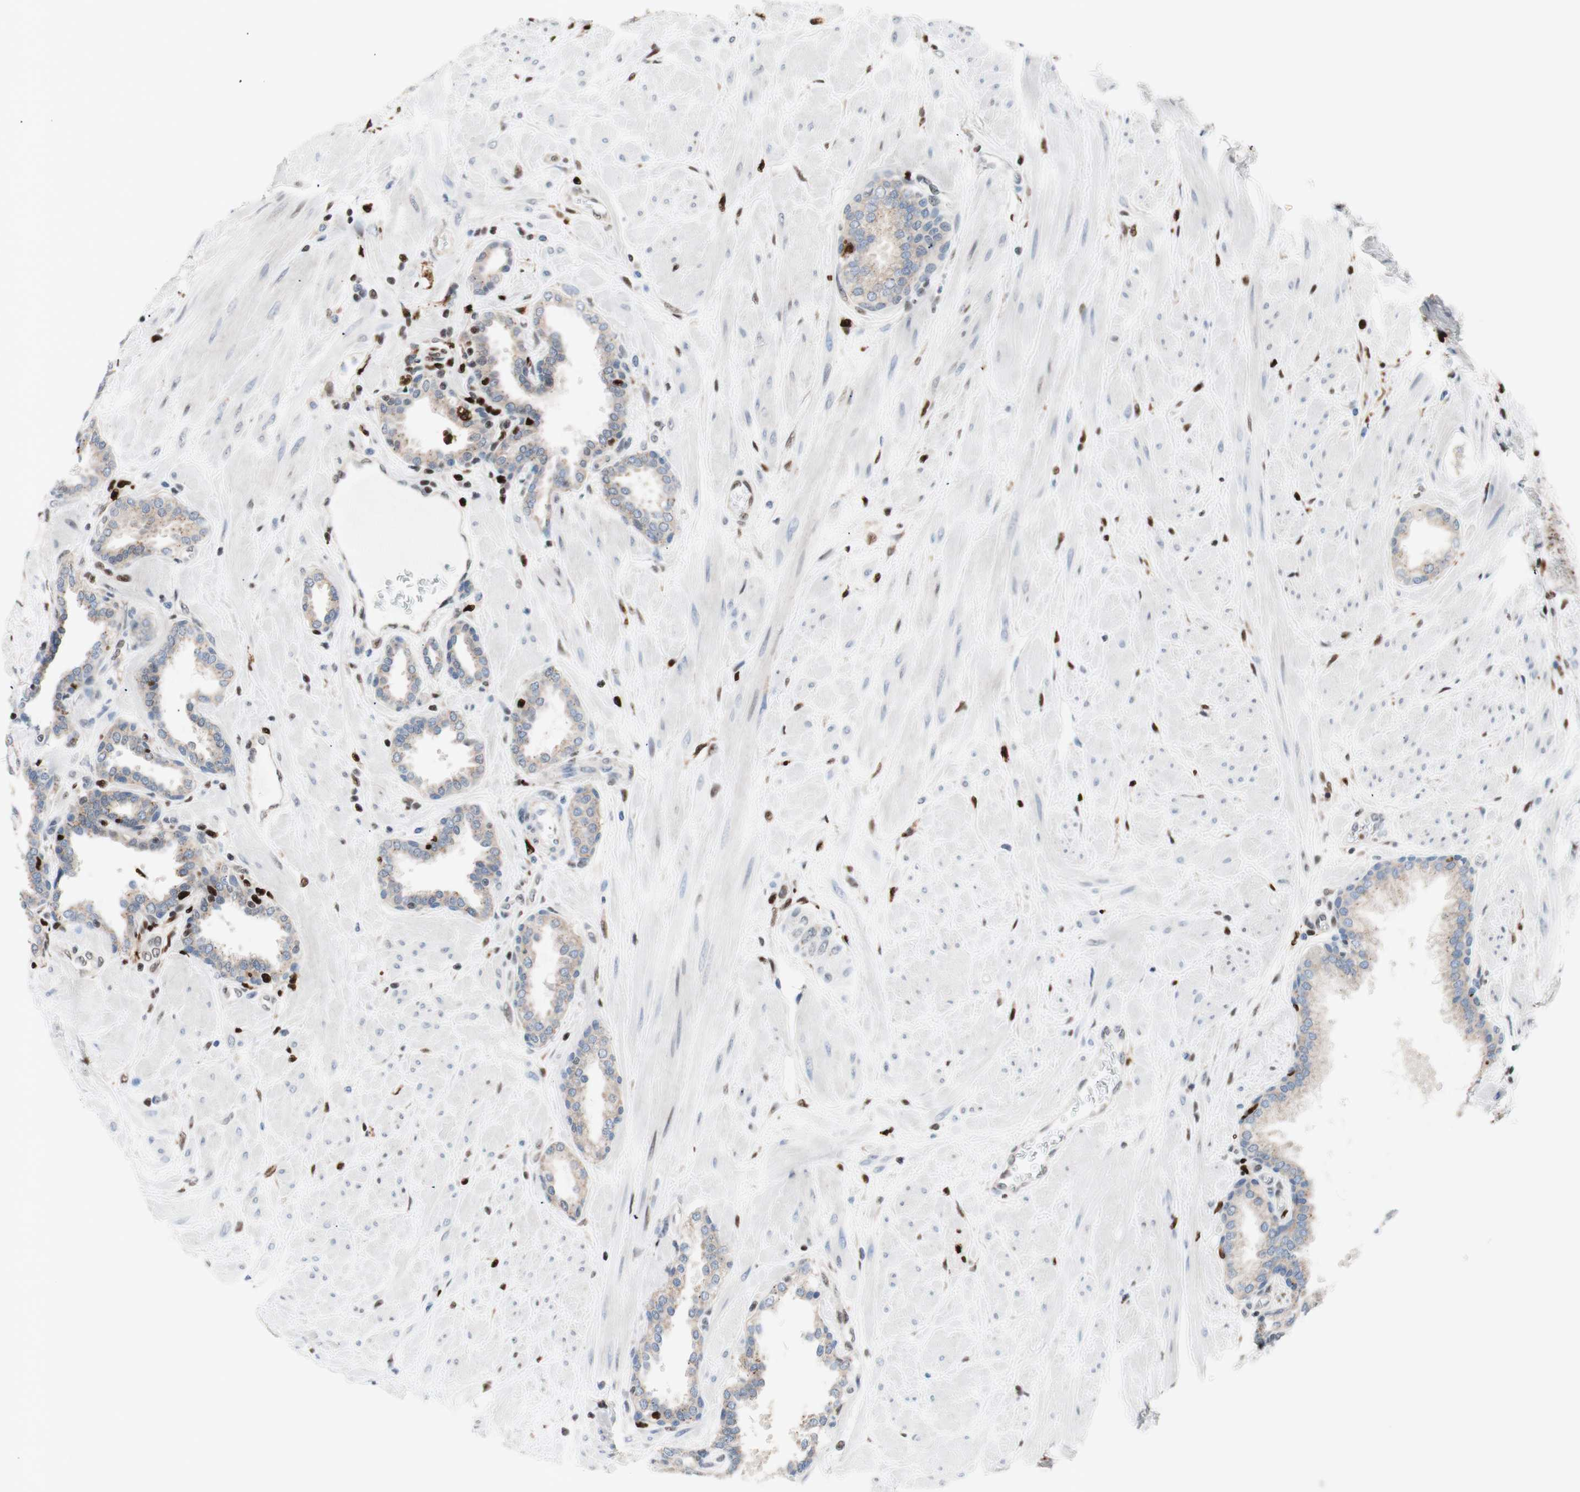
{"staining": {"intensity": "weak", "quantity": "25%-75%", "location": "cytoplasmic/membranous"}, "tissue": "prostate", "cell_type": "Glandular cells", "image_type": "normal", "snomed": [{"axis": "morphology", "description": "Normal tissue, NOS"}, {"axis": "topography", "description": "Prostate"}], "caption": "This is a photomicrograph of immunohistochemistry staining of unremarkable prostate, which shows weak staining in the cytoplasmic/membranous of glandular cells.", "gene": "EED", "patient": {"sex": "male", "age": 51}}